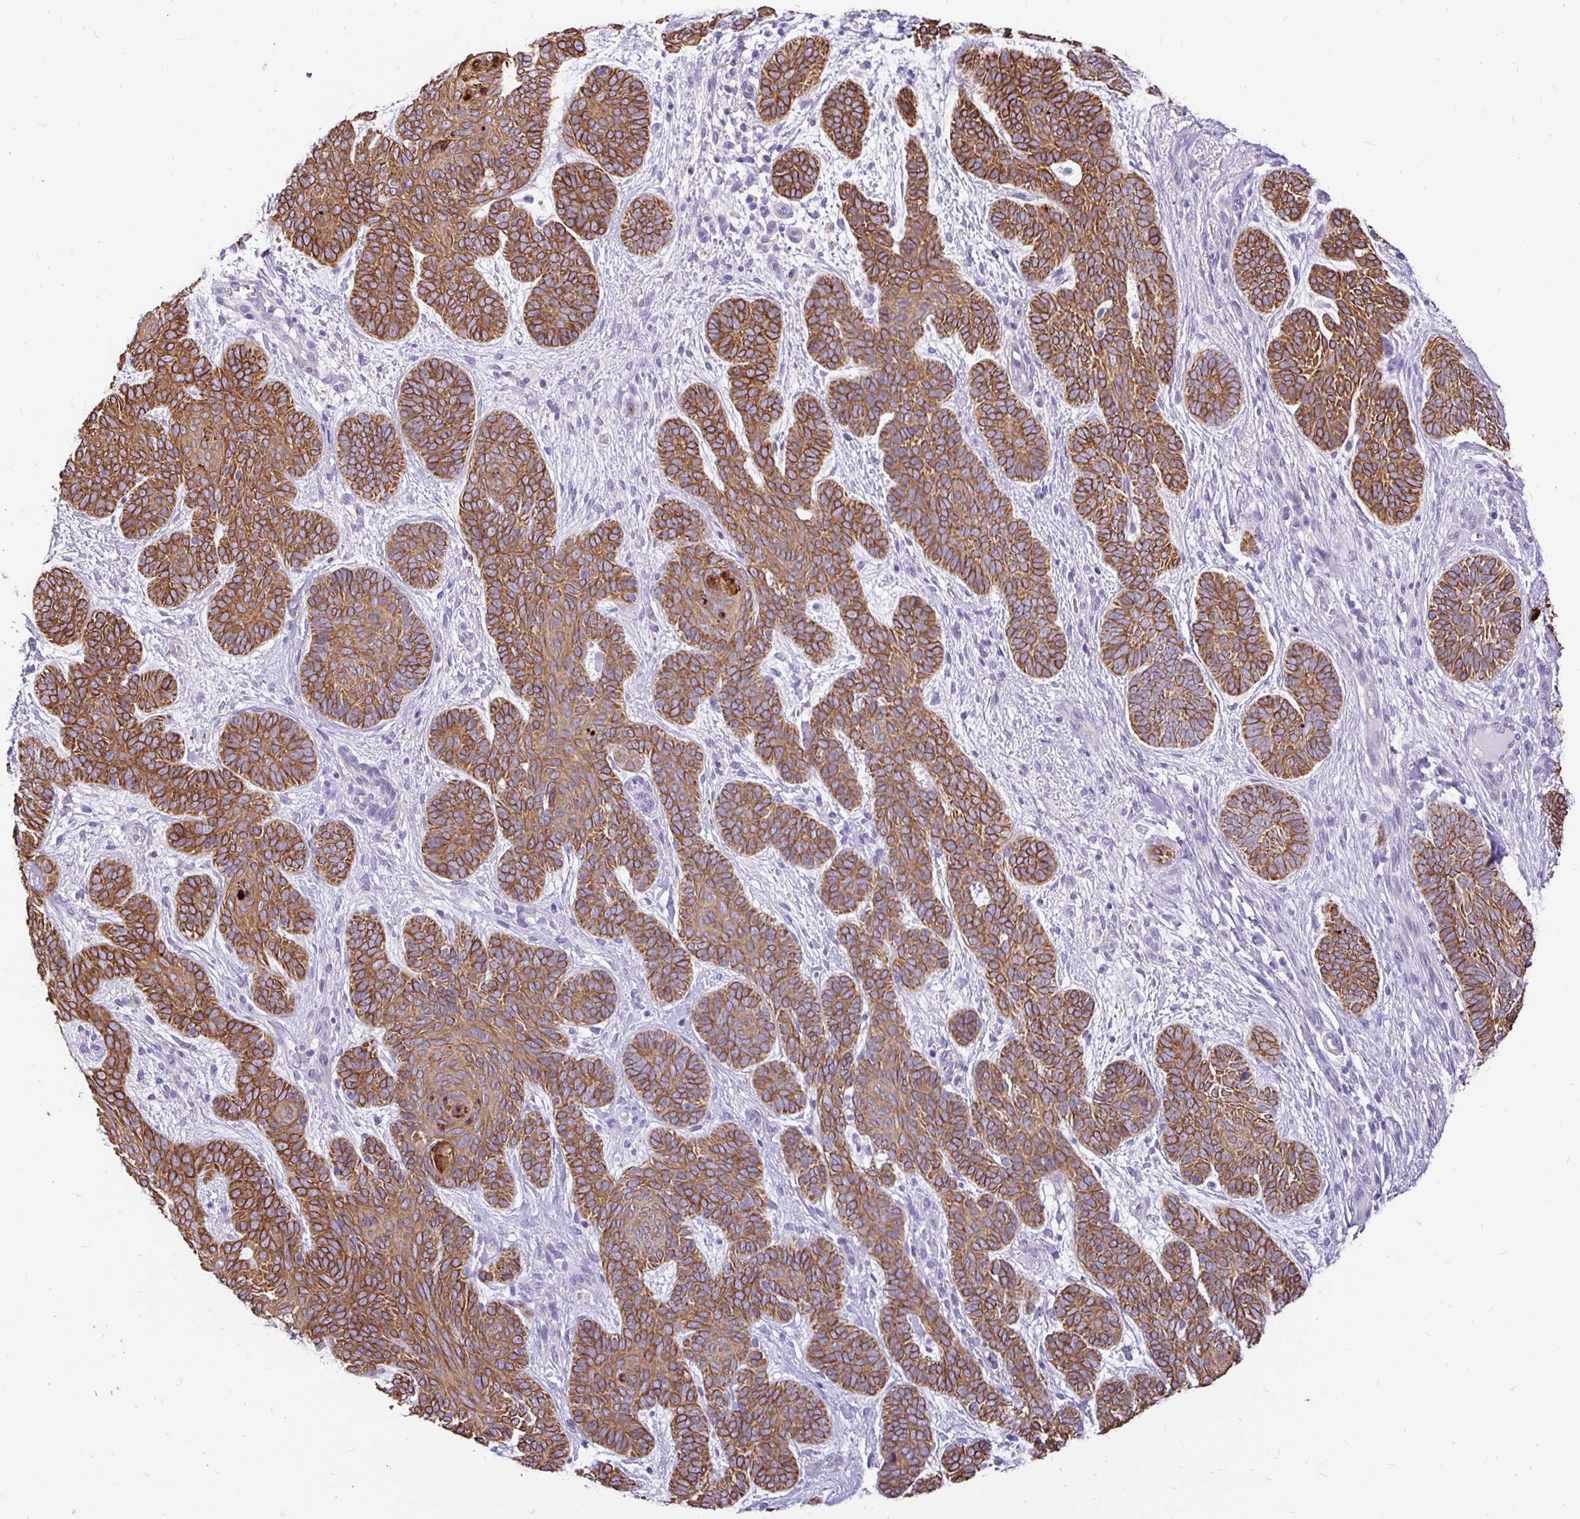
{"staining": {"intensity": "strong", "quantity": ">75%", "location": "cytoplasmic/membranous"}, "tissue": "skin cancer", "cell_type": "Tumor cells", "image_type": "cancer", "snomed": [{"axis": "morphology", "description": "Basal cell carcinoma"}, {"axis": "topography", "description": "Skin"}], "caption": "Brown immunohistochemical staining in skin cancer (basal cell carcinoma) shows strong cytoplasmic/membranous expression in about >75% of tumor cells.", "gene": "TAF1D", "patient": {"sex": "female", "age": 82}}